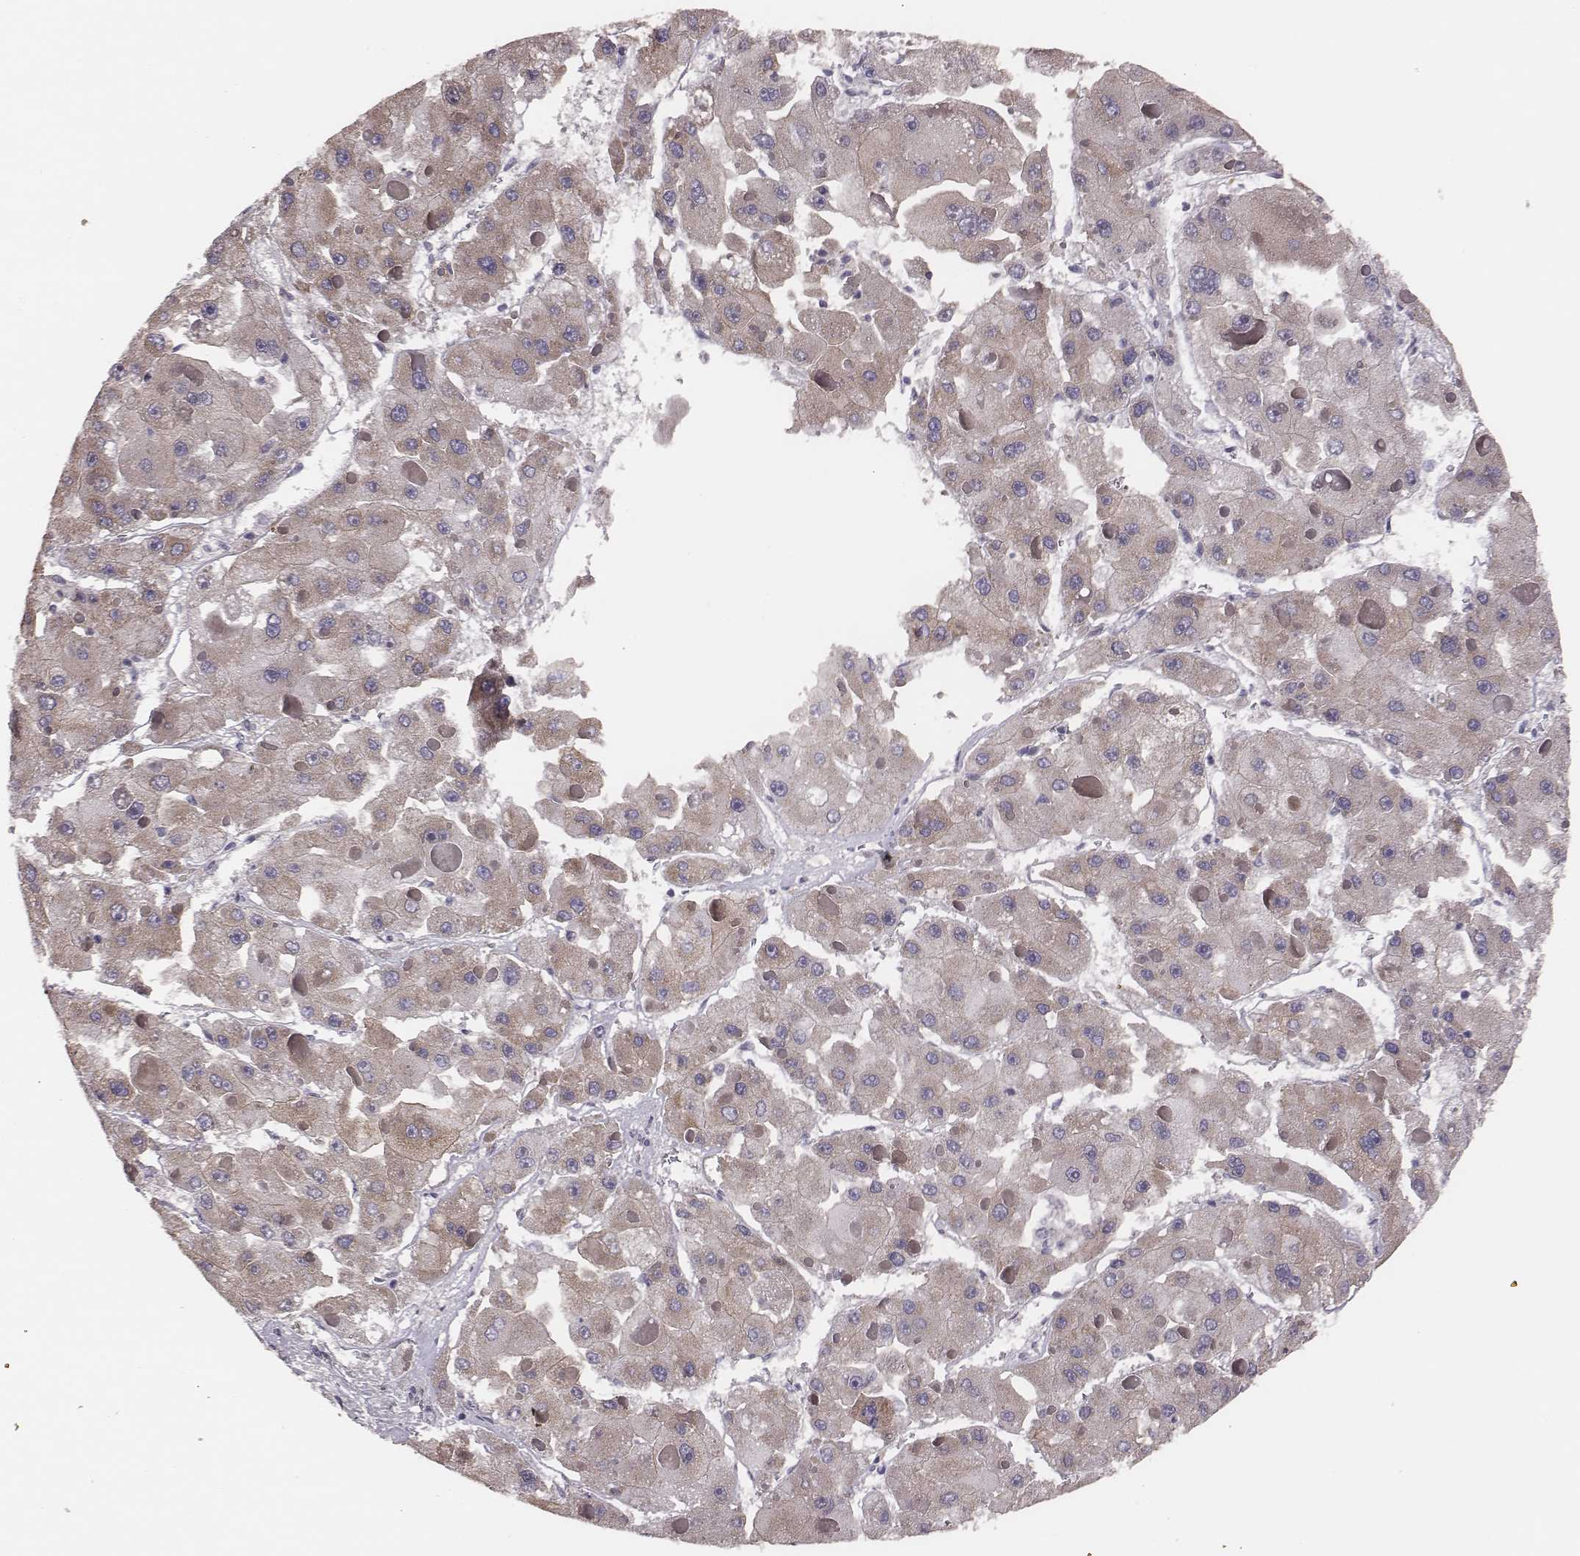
{"staining": {"intensity": "weak", "quantity": ">75%", "location": "cytoplasmic/membranous"}, "tissue": "liver cancer", "cell_type": "Tumor cells", "image_type": "cancer", "snomed": [{"axis": "morphology", "description": "Carcinoma, Hepatocellular, NOS"}, {"axis": "topography", "description": "Liver"}], "caption": "This photomicrograph displays IHC staining of liver hepatocellular carcinoma, with low weak cytoplasmic/membranous positivity in approximately >75% of tumor cells.", "gene": "HAVCR1", "patient": {"sex": "female", "age": 73}}